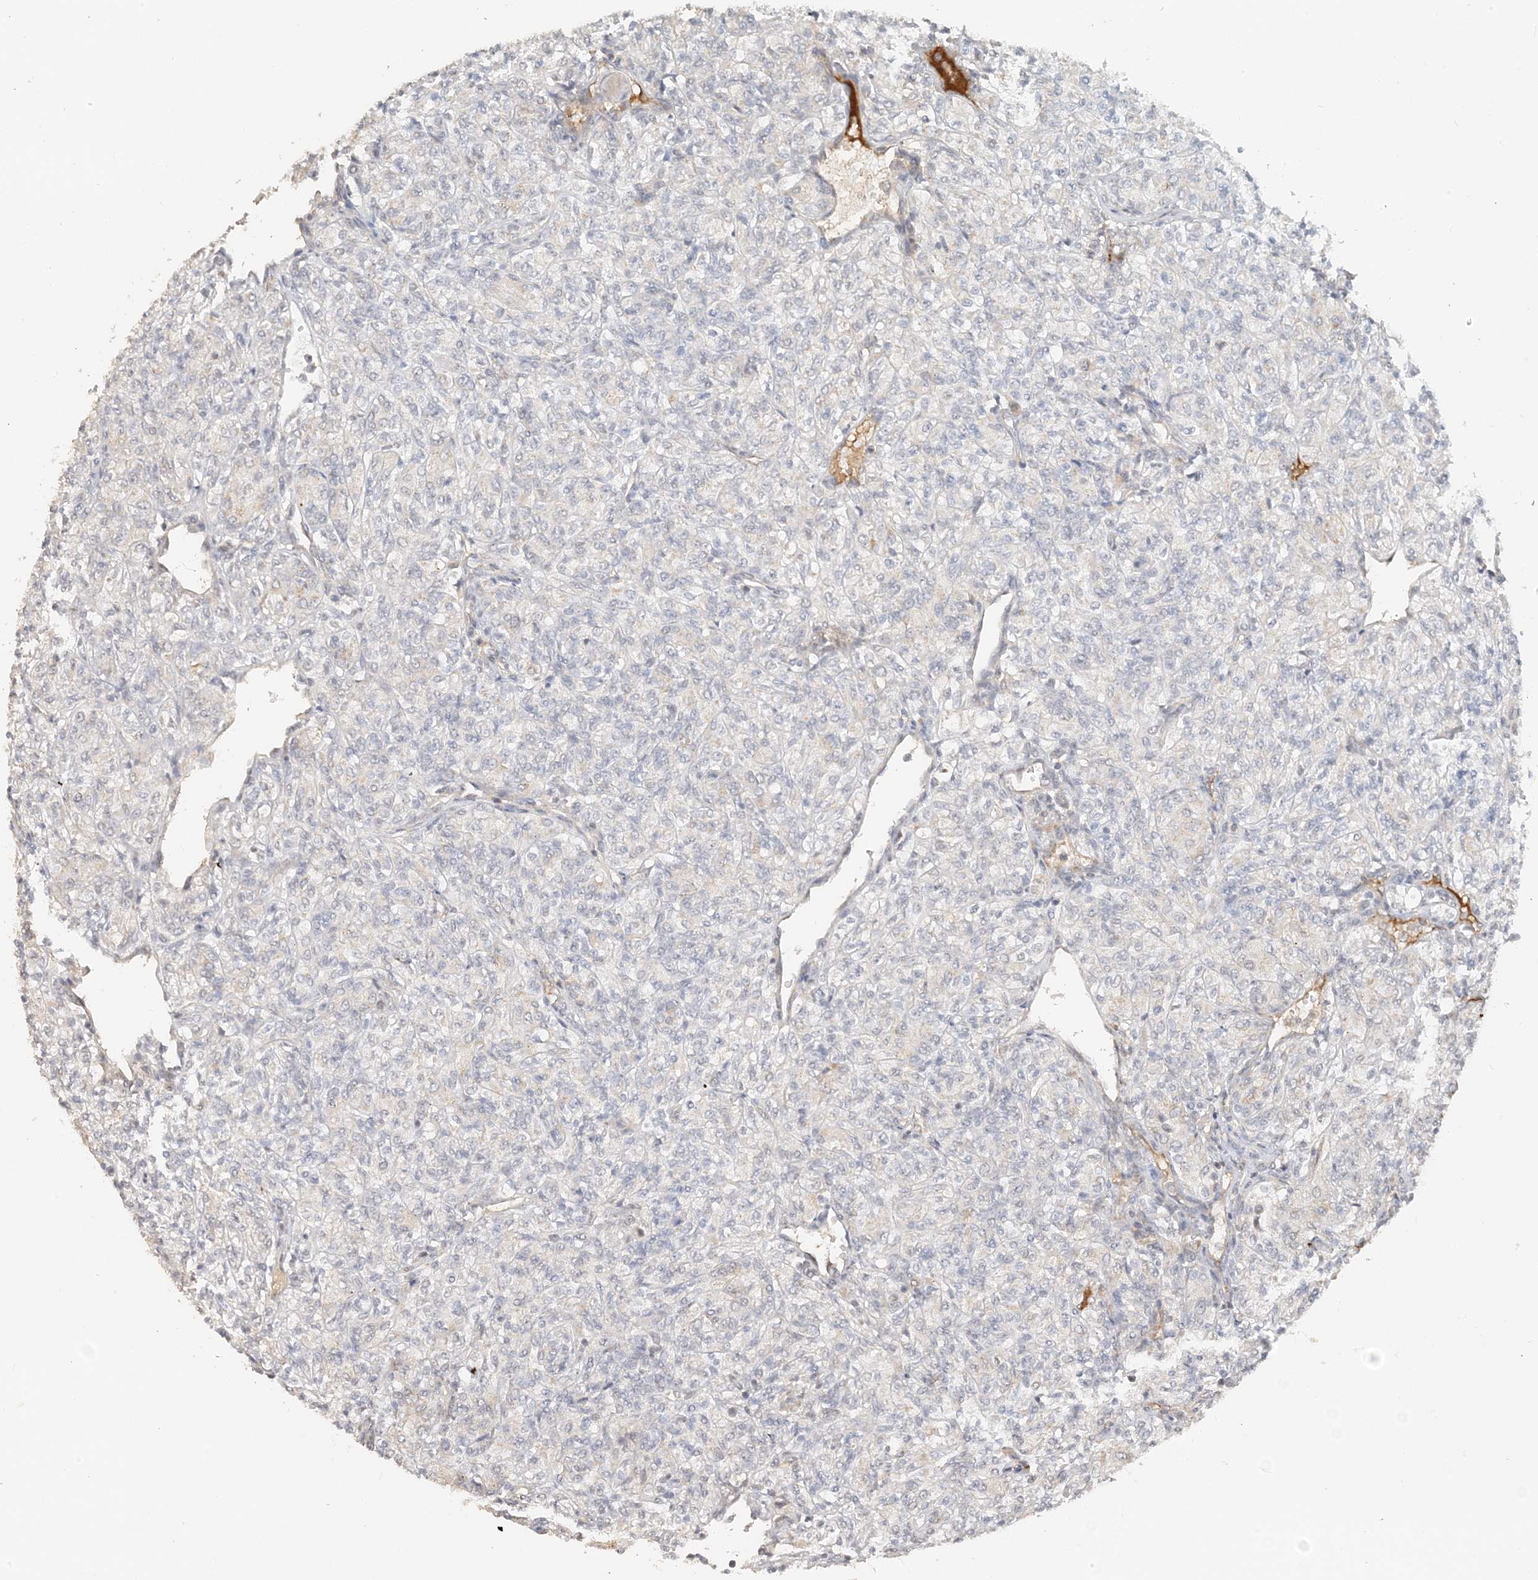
{"staining": {"intensity": "negative", "quantity": "none", "location": "none"}, "tissue": "renal cancer", "cell_type": "Tumor cells", "image_type": "cancer", "snomed": [{"axis": "morphology", "description": "Adenocarcinoma, NOS"}, {"axis": "topography", "description": "Kidney"}], "caption": "Tumor cells are negative for brown protein staining in renal cancer.", "gene": "ZCCHC4", "patient": {"sex": "male", "age": 77}}